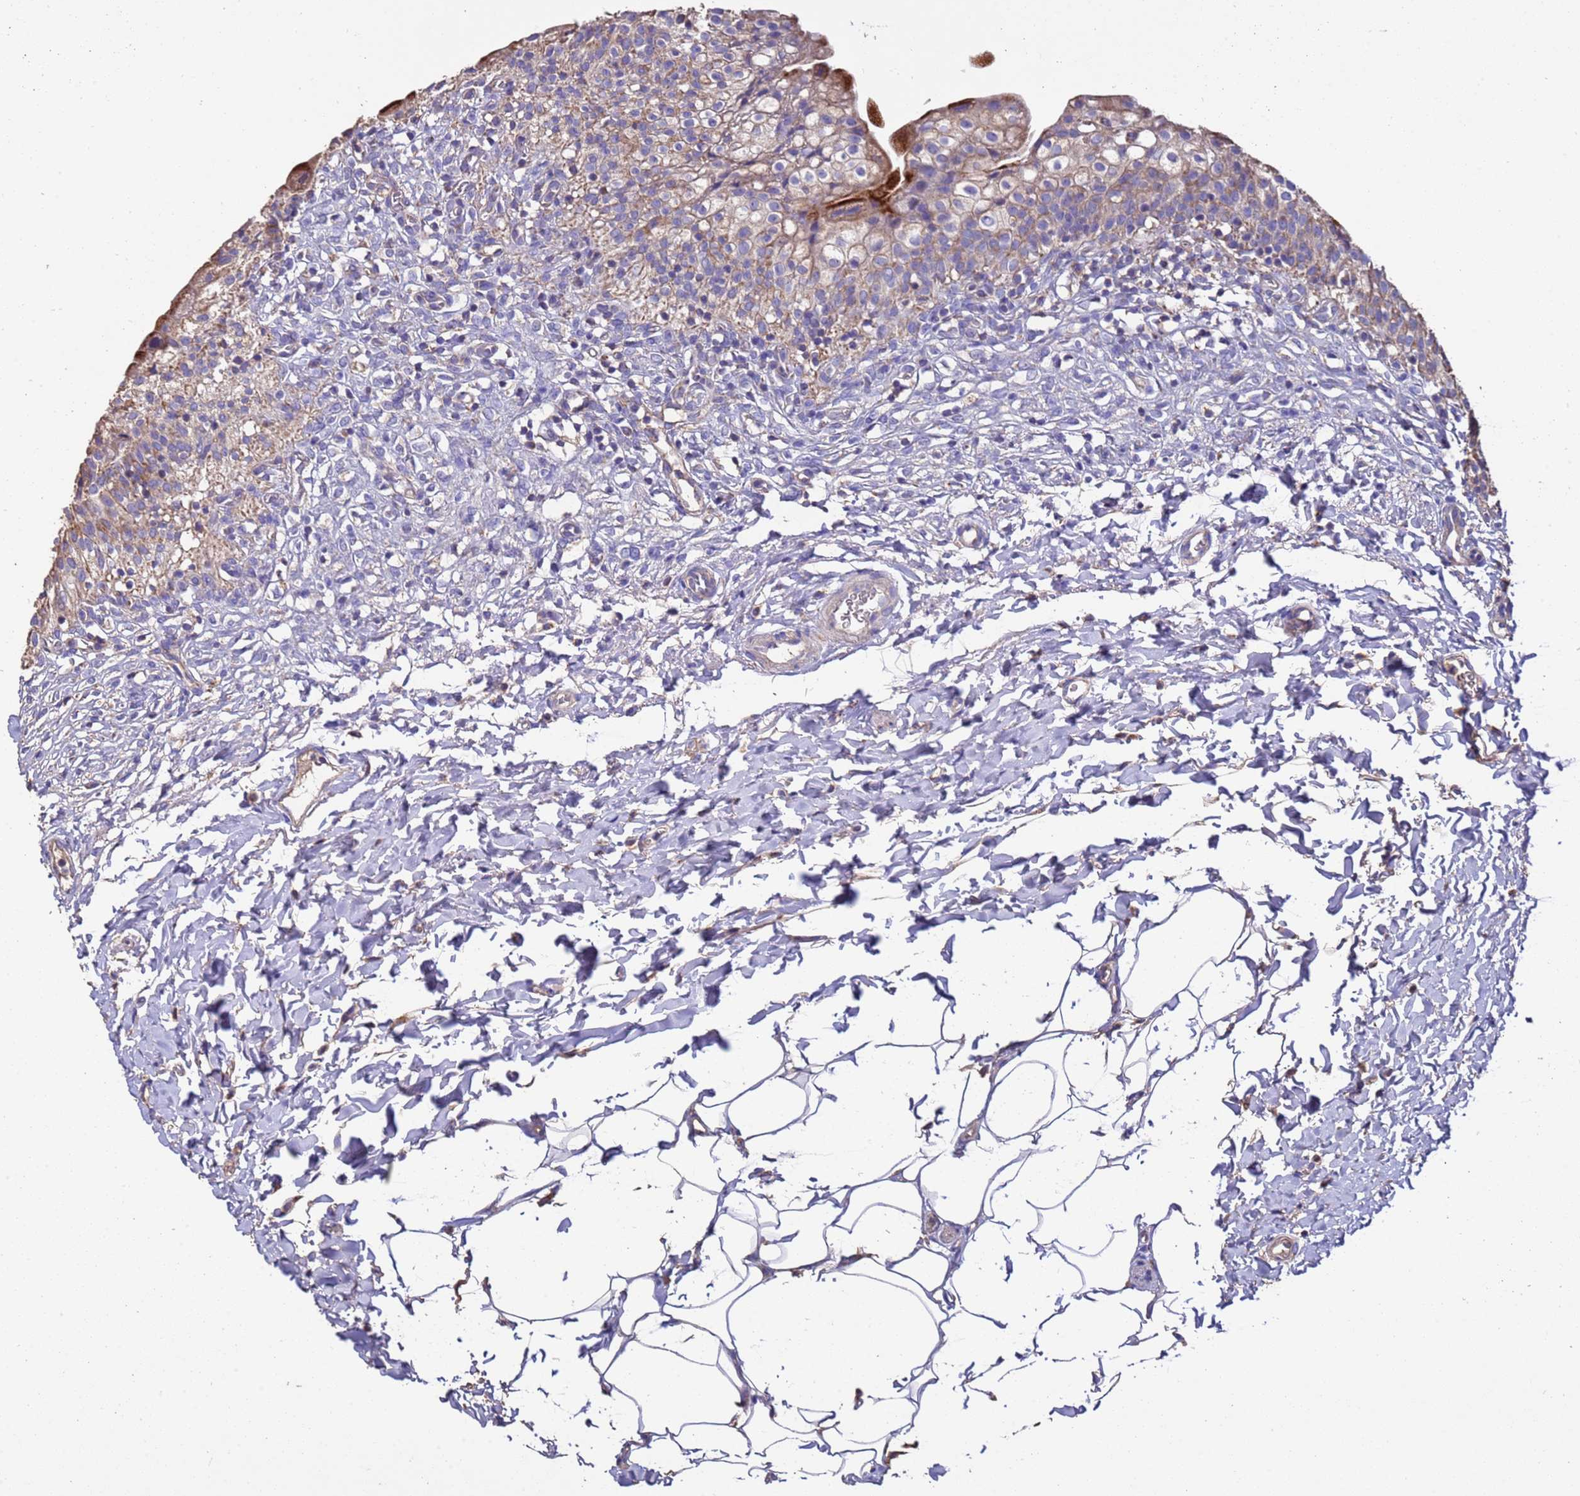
{"staining": {"intensity": "moderate", "quantity": "<25%", "location": "cytoplasmic/membranous"}, "tissue": "urinary bladder", "cell_type": "Urothelial cells", "image_type": "normal", "snomed": [{"axis": "morphology", "description": "Normal tissue, NOS"}, {"axis": "topography", "description": "Urinary bladder"}], "caption": "A micrograph of urinary bladder stained for a protein exhibits moderate cytoplasmic/membranous brown staining in urothelial cells.", "gene": "ZNFX1", "patient": {"sex": "male", "age": 55}}